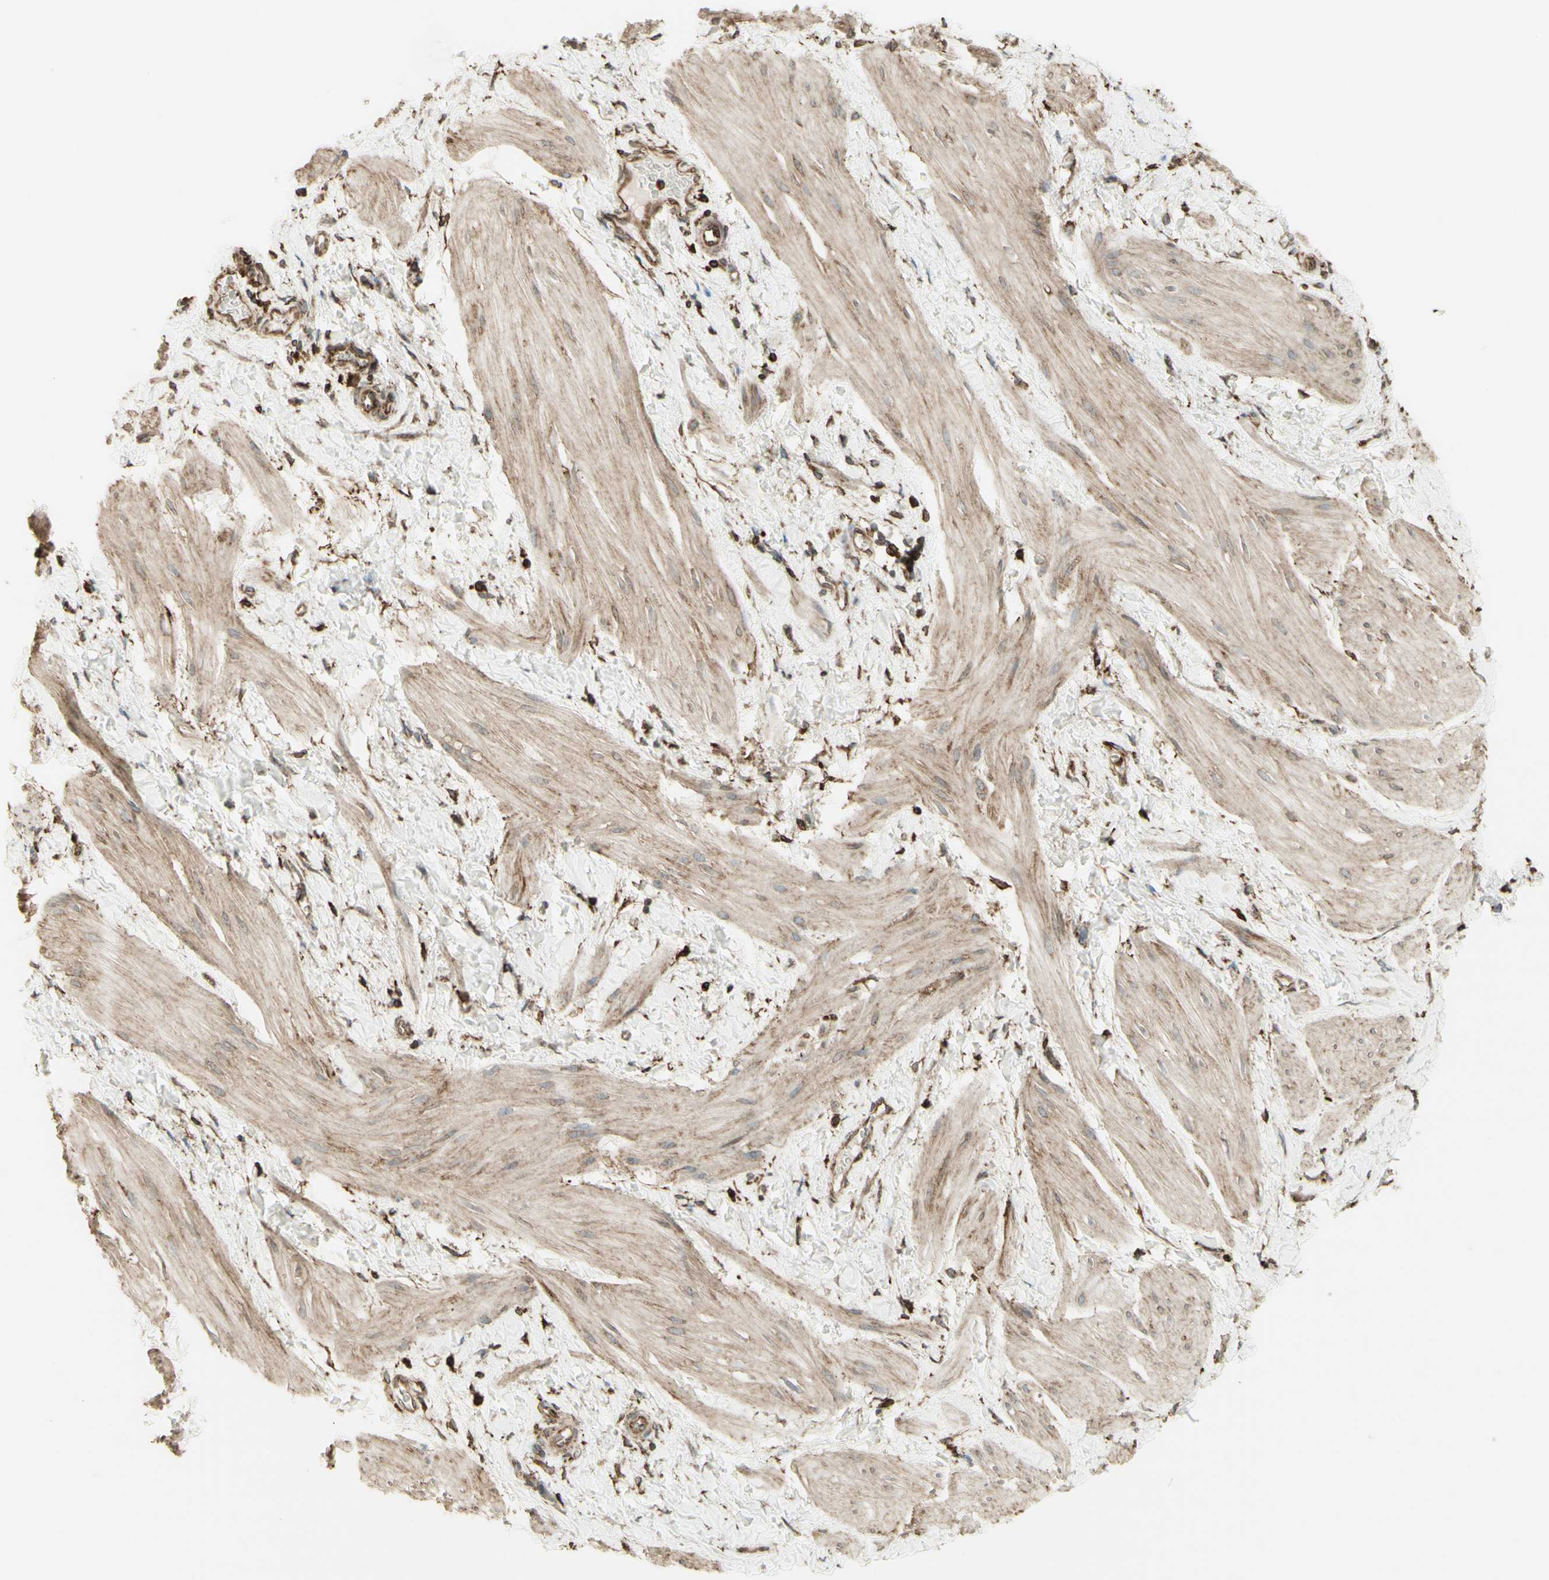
{"staining": {"intensity": "moderate", "quantity": ">75%", "location": "cytoplasmic/membranous"}, "tissue": "smooth muscle", "cell_type": "Smooth muscle cells", "image_type": "normal", "snomed": [{"axis": "morphology", "description": "Normal tissue, NOS"}, {"axis": "topography", "description": "Smooth muscle"}], "caption": "A photomicrograph showing moderate cytoplasmic/membranous positivity in approximately >75% of smooth muscle cells in unremarkable smooth muscle, as visualized by brown immunohistochemical staining.", "gene": "CANX", "patient": {"sex": "male", "age": 16}}